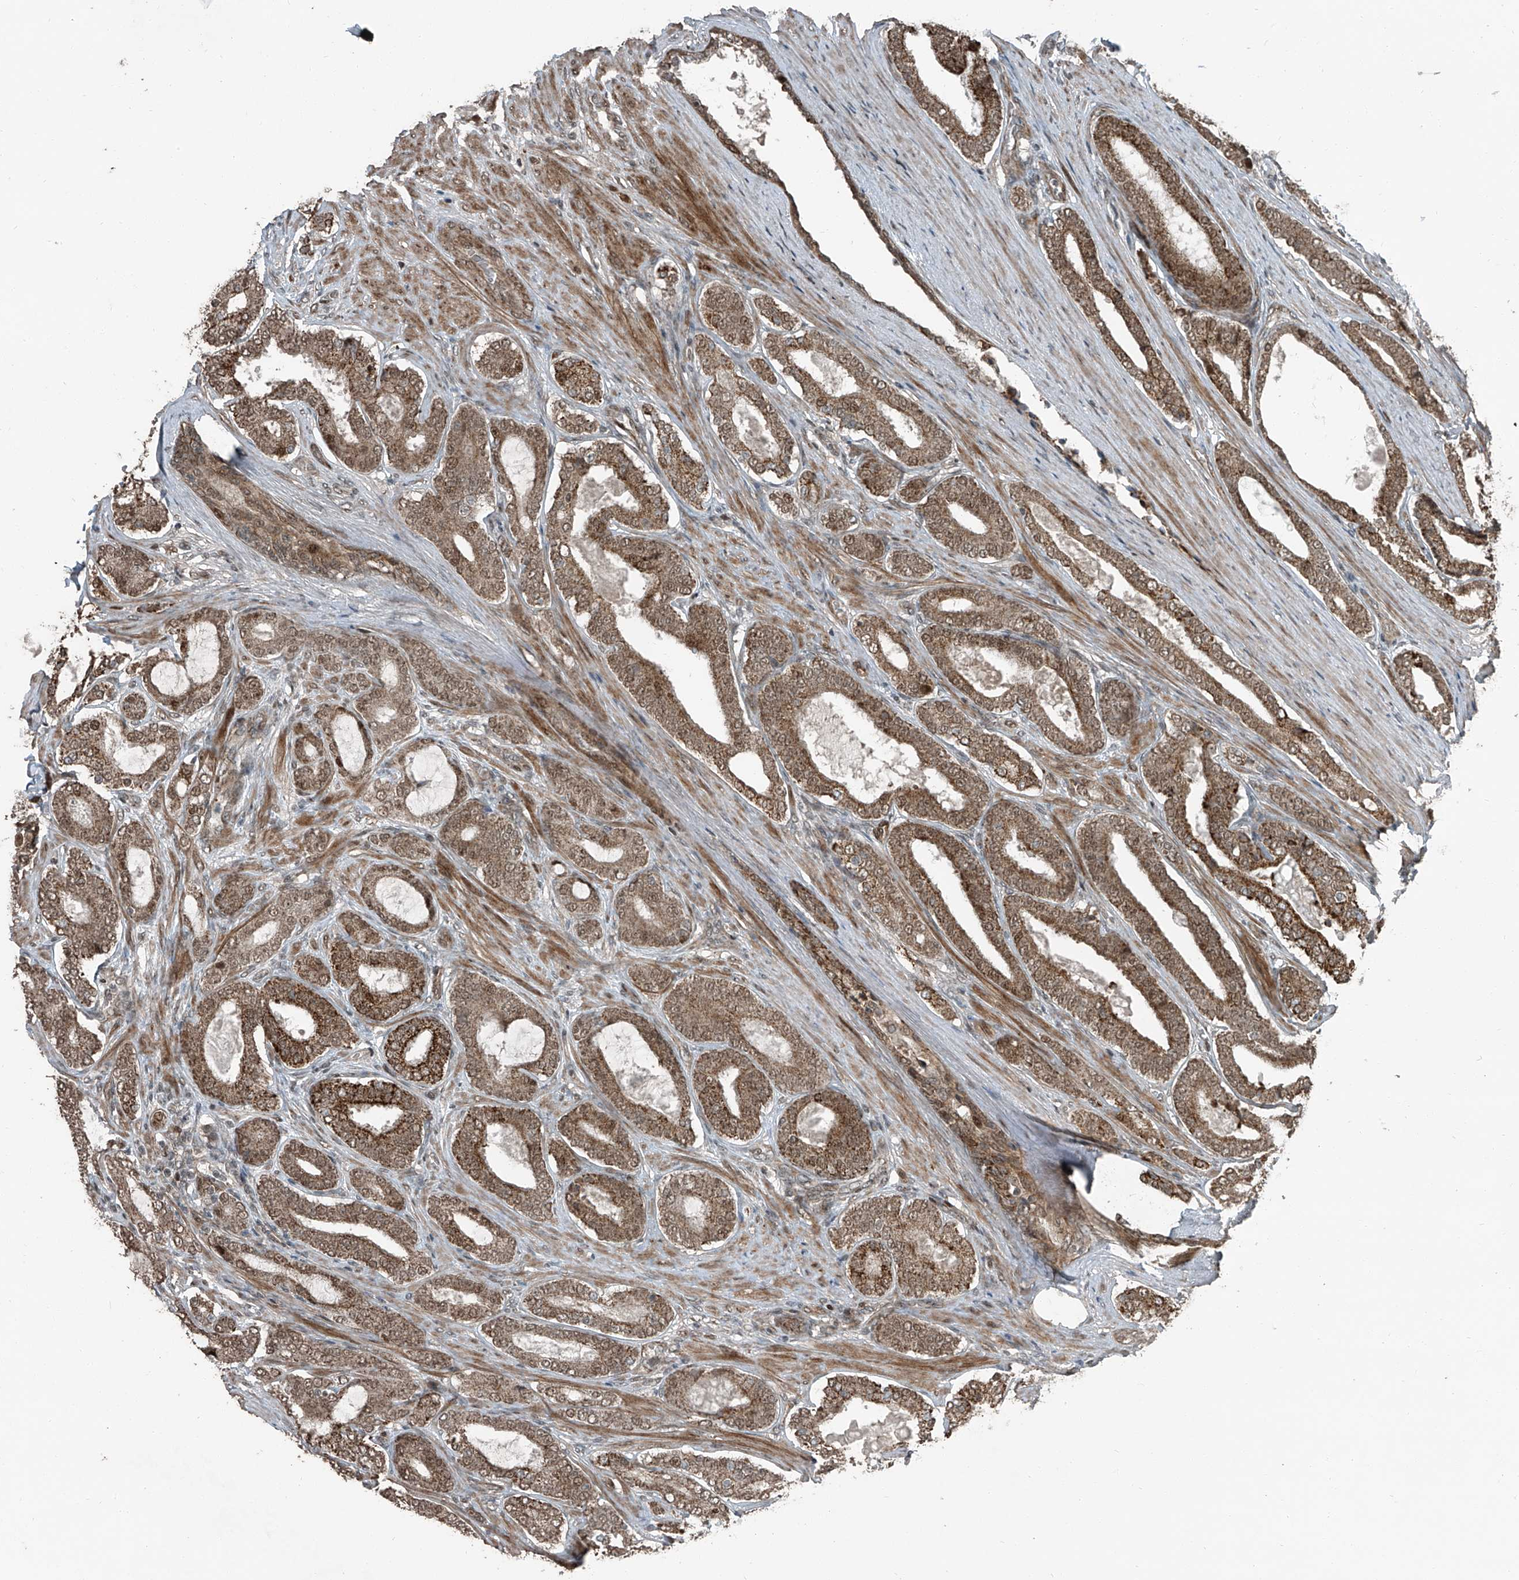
{"staining": {"intensity": "moderate", "quantity": ">75%", "location": "cytoplasmic/membranous,nuclear"}, "tissue": "prostate cancer", "cell_type": "Tumor cells", "image_type": "cancer", "snomed": [{"axis": "morphology", "description": "Adenocarcinoma, High grade"}, {"axis": "topography", "description": "Prostate"}], "caption": "Immunohistochemistry image of neoplastic tissue: prostate cancer stained using immunohistochemistry displays medium levels of moderate protein expression localized specifically in the cytoplasmic/membranous and nuclear of tumor cells, appearing as a cytoplasmic/membranous and nuclear brown color.", "gene": "ZNF570", "patient": {"sex": "male", "age": 60}}